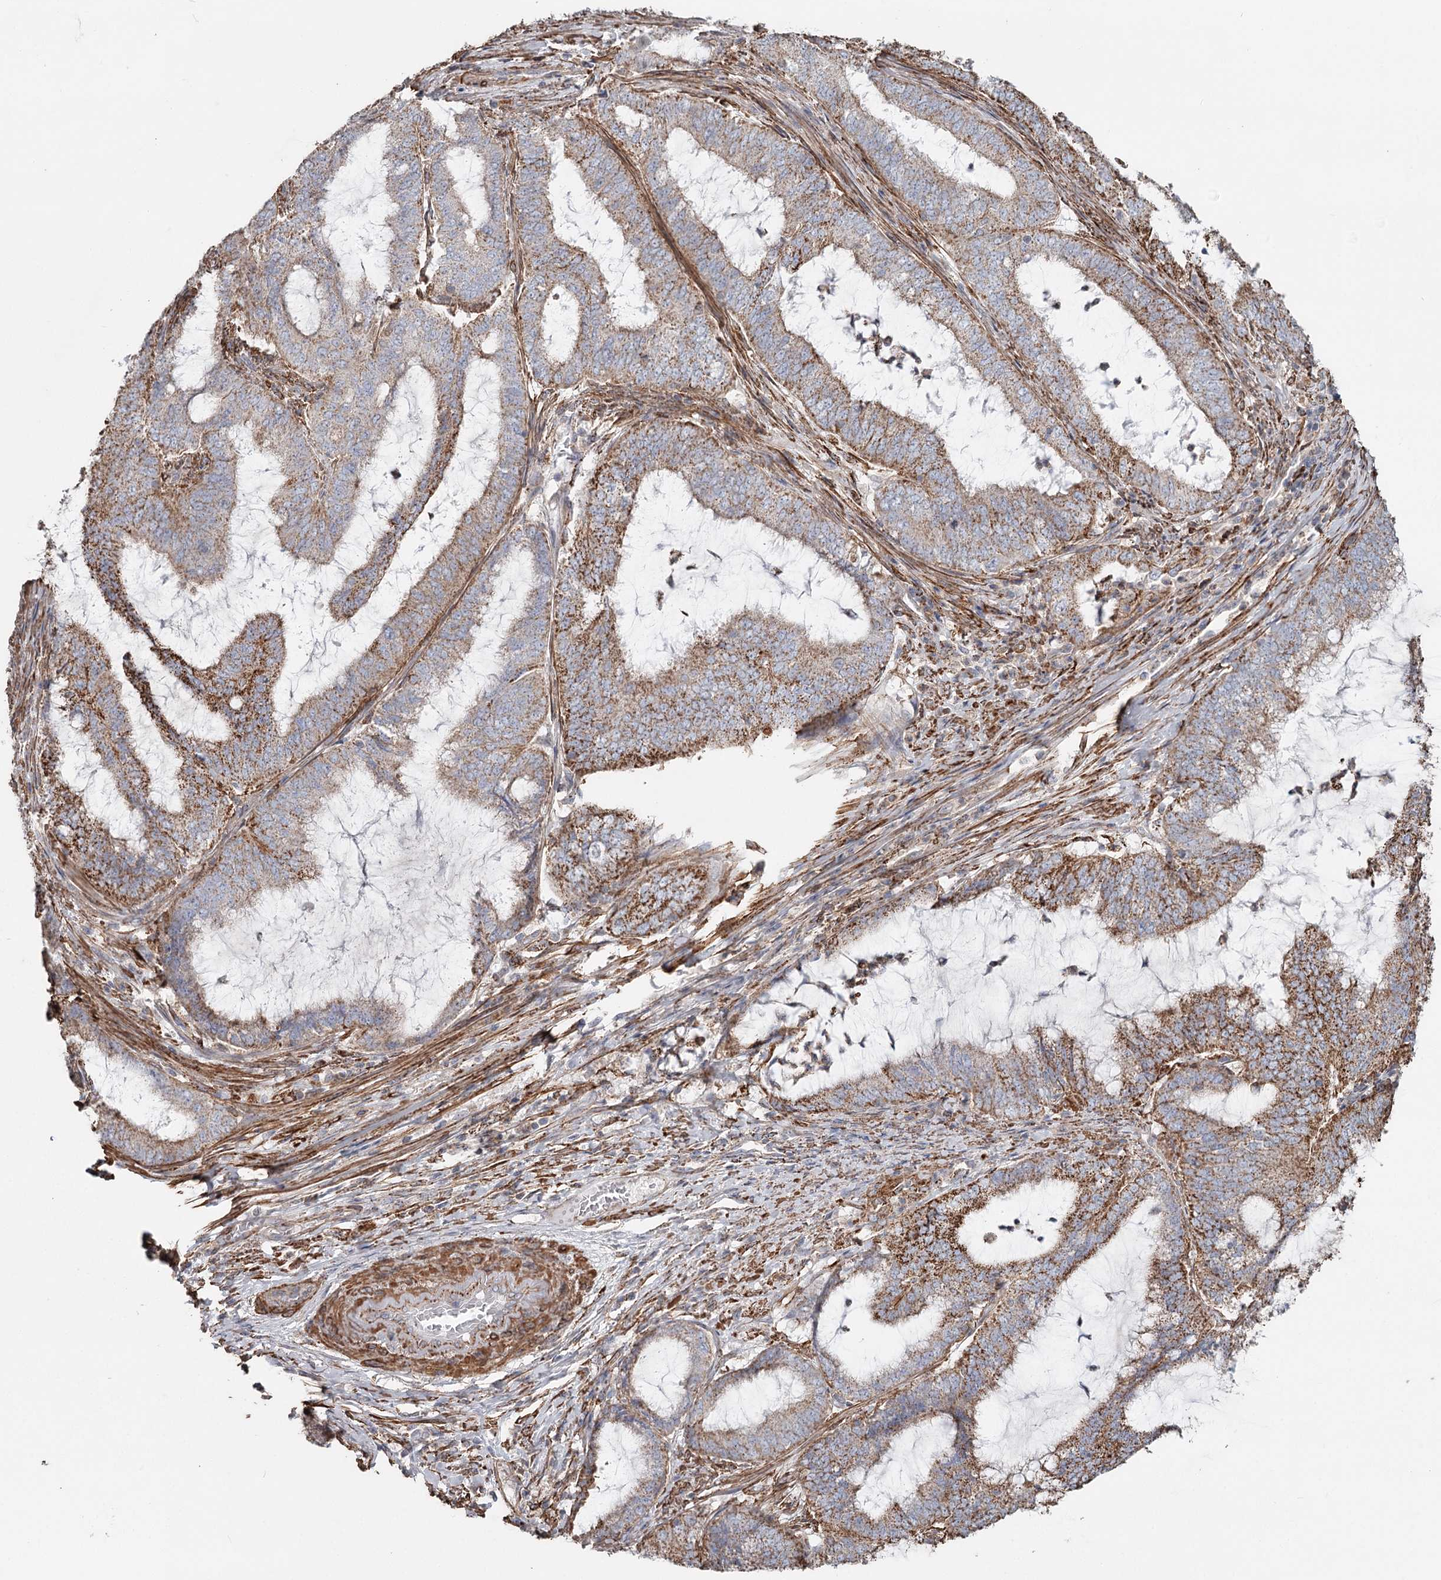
{"staining": {"intensity": "moderate", "quantity": ">75%", "location": "cytoplasmic/membranous"}, "tissue": "endometrial cancer", "cell_type": "Tumor cells", "image_type": "cancer", "snomed": [{"axis": "morphology", "description": "Adenocarcinoma, NOS"}, {"axis": "topography", "description": "Endometrium"}], "caption": "DAB immunohistochemical staining of human endometrial adenocarcinoma reveals moderate cytoplasmic/membranous protein expression in about >75% of tumor cells.", "gene": "DHRS9", "patient": {"sex": "female", "age": 51}}